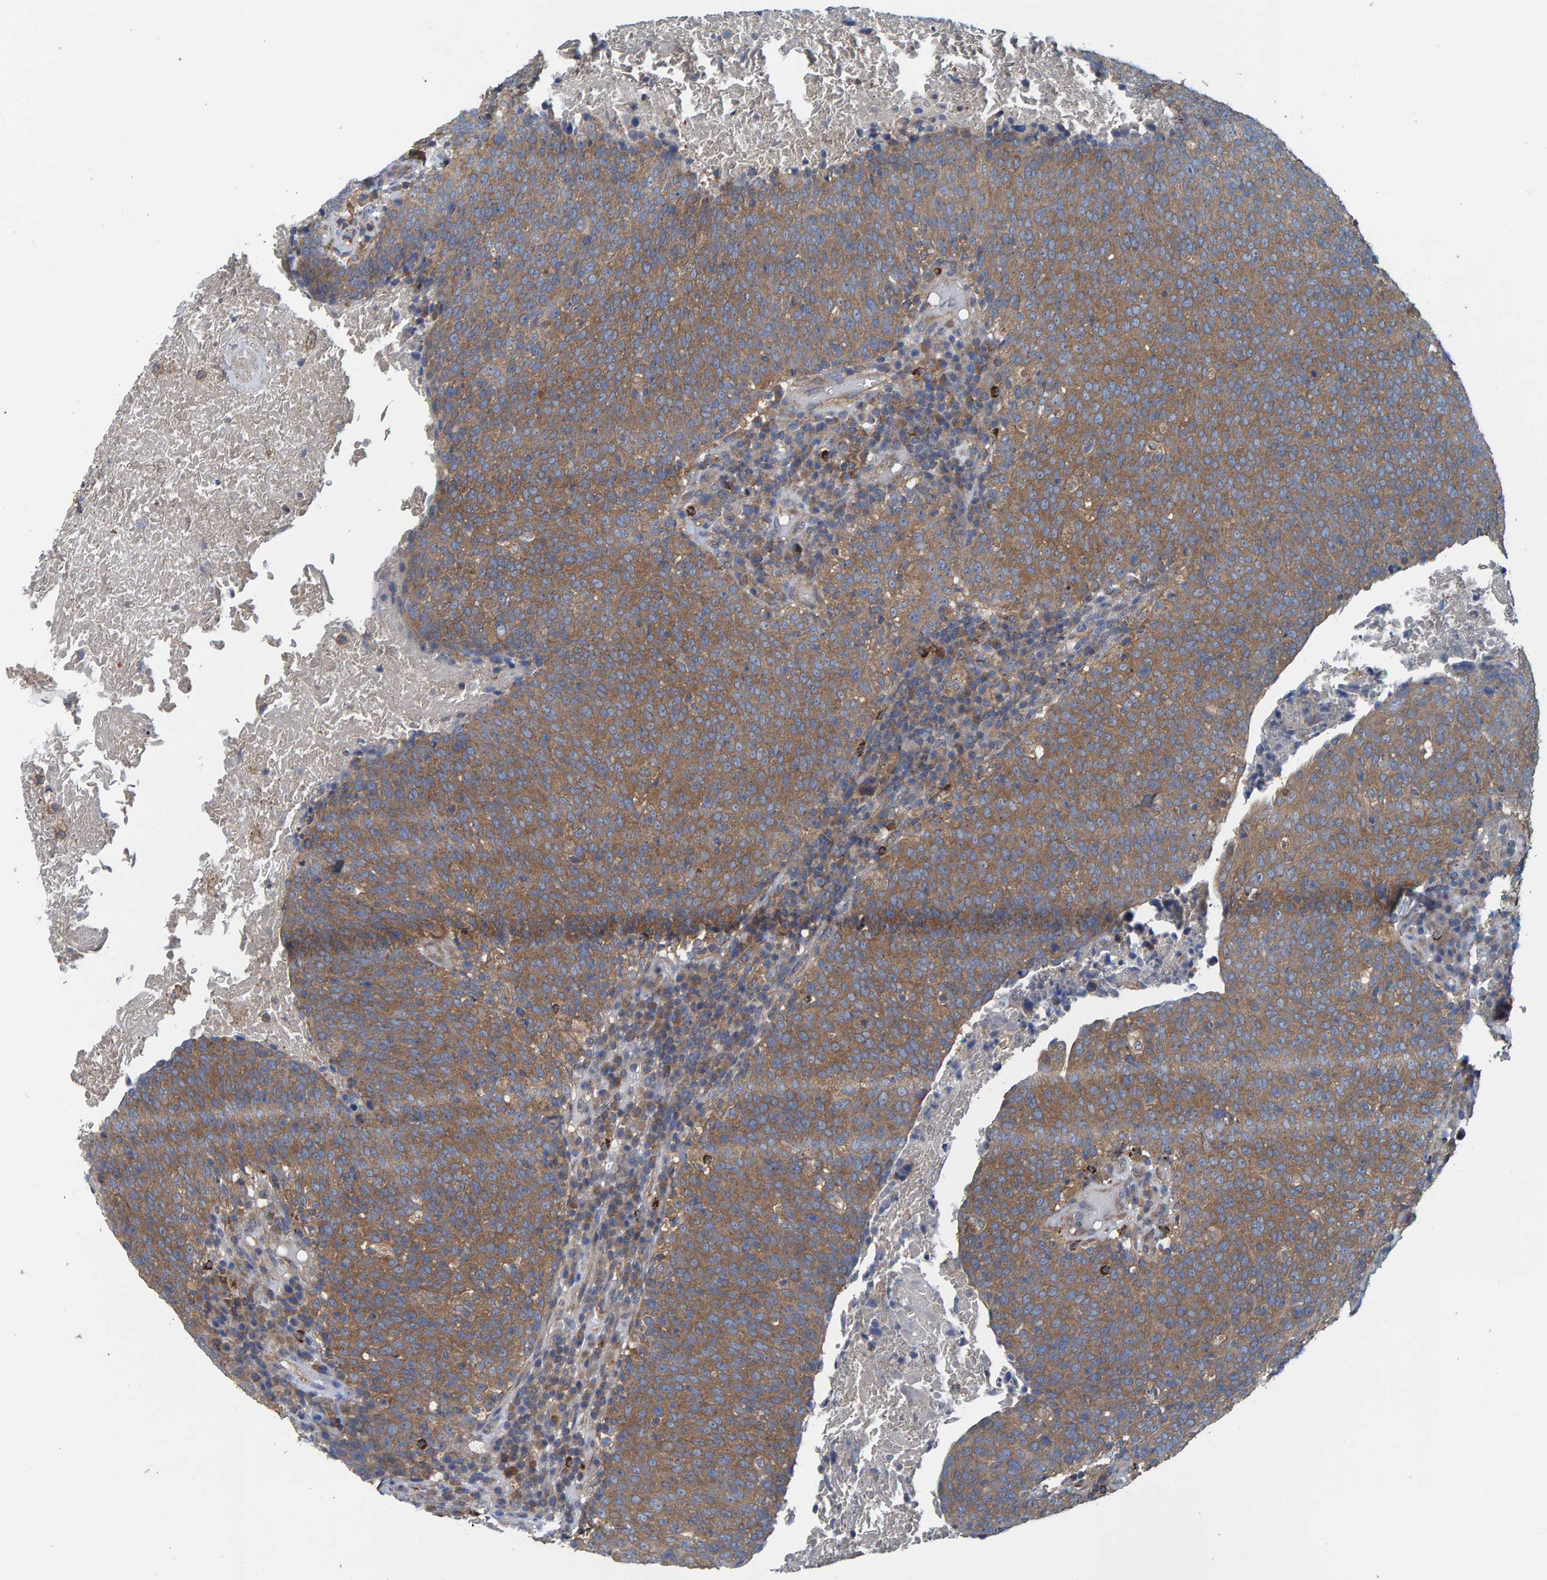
{"staining": {"intensity": "moderate", "quantity": ">75%", "location": "cytoplasmic/membranous"}, "tissue": "head and neck cancer", "cell_type": "Tumor cells", "image_type": "cancer", "snomed": [{"axis": "morphology", "description": "Squamous cell carcinoma, NOS"}, {"axis": "morphology", "description": "Squamous cell carcinoma, metastatic, NOS"}, {"axis": "topography", "description": "Lymph node"}, {"axis": "topography", "description": "Head-Neck"}], "caption": "Protein staining of head and neck cancer tissue displays moderate cytoplasmic/membranous positivity in approximately >75% of tumor cells.", "gene": "LRSAM1", "patient": {"sex": "male", "age": 62}}